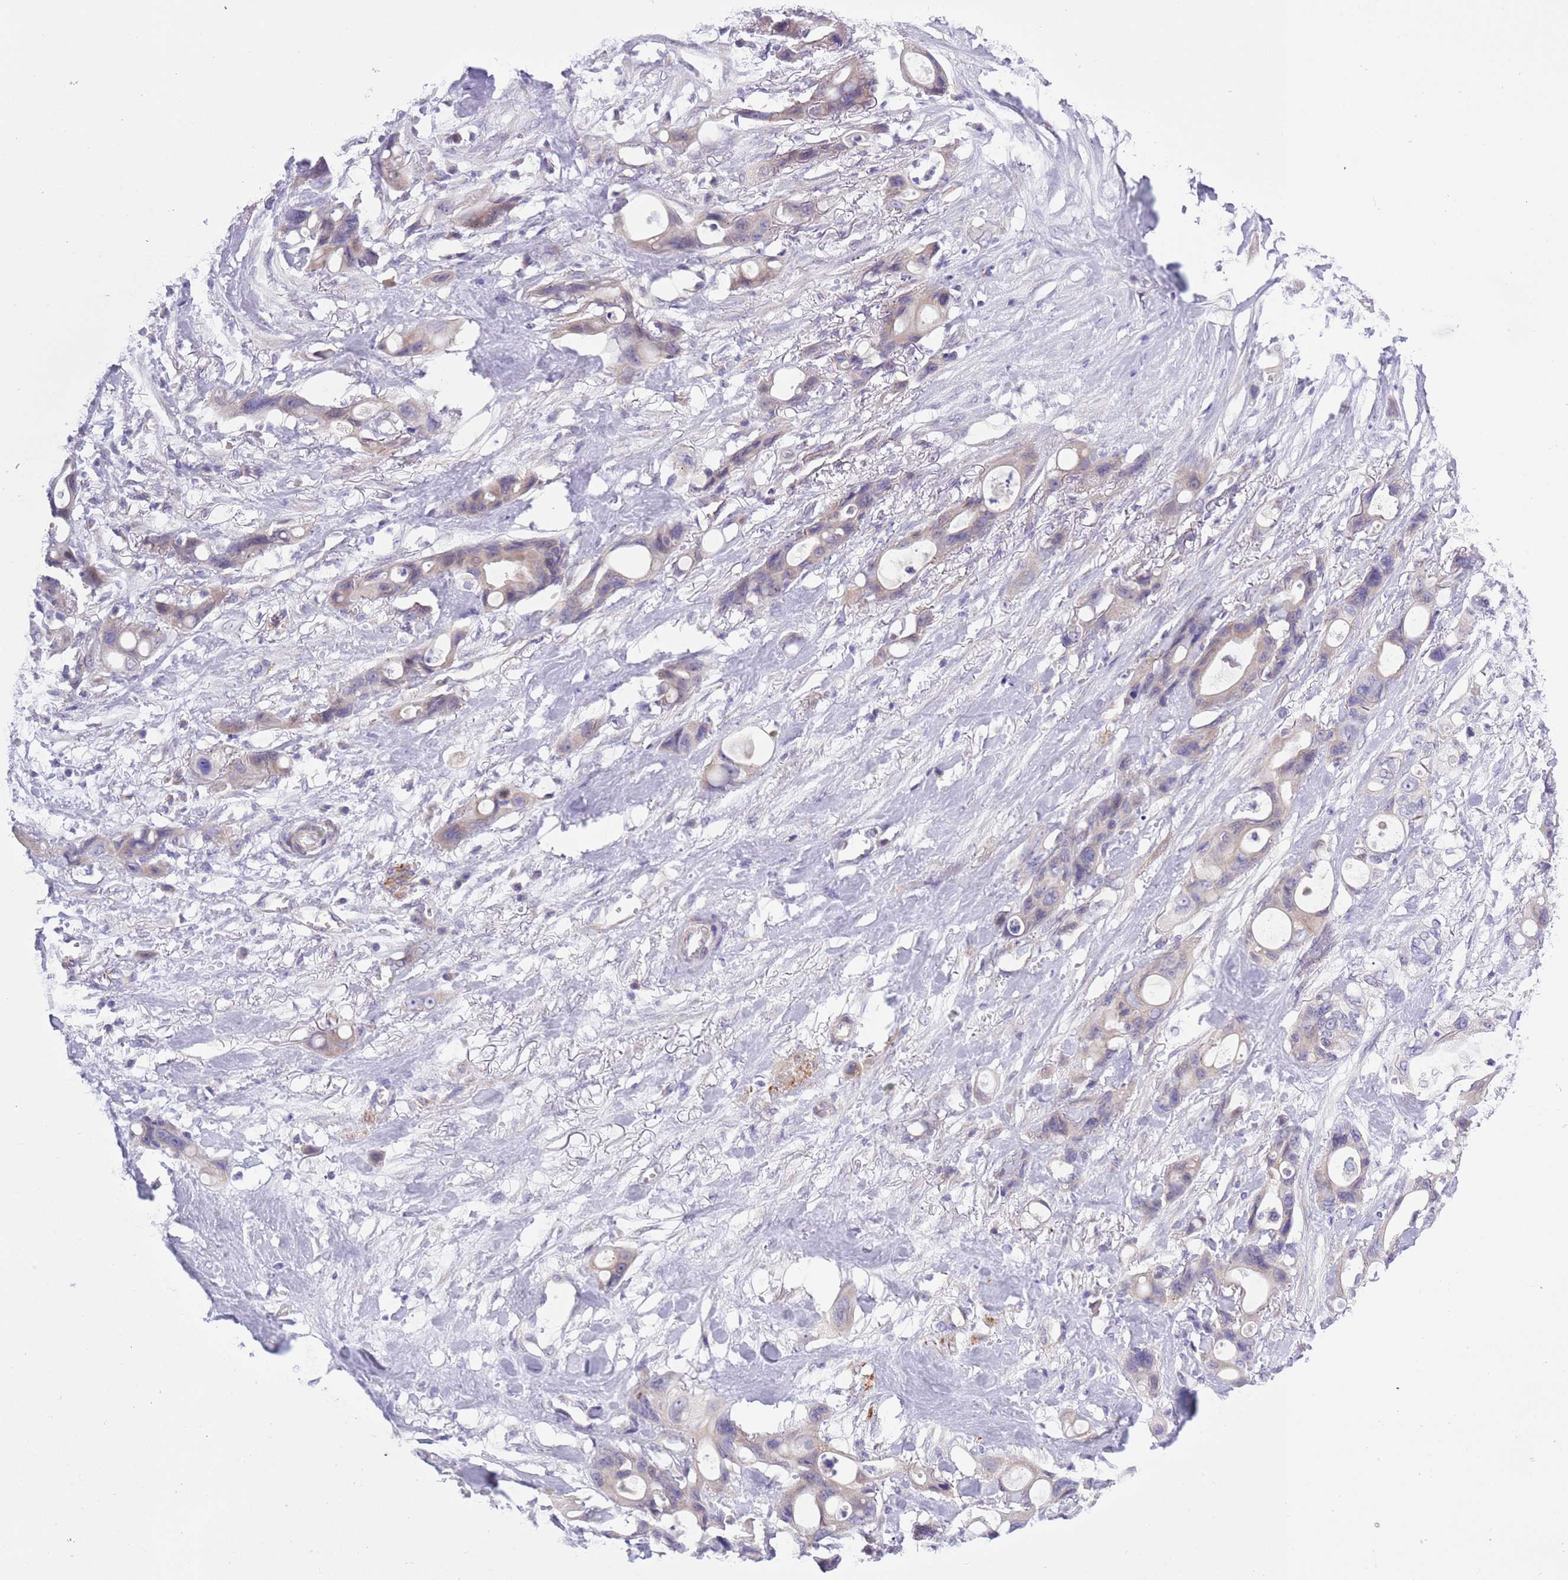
{"staining": {"intensity": "weak", "quantity": "25%-75%", "location": "cytoplasmic/membranous"}, "tissue": "ovarian cancer", "cell_type": "Tumor cells", "image_type": "cancer", "snomed": [{"axis": "morphology", "description": "Cystadenocarcinoma, mucinous, NOS"}, {"axis": "topography", "description": "Ovary"}], "caption": "A micrograph showing weak cytoplasmic/membranous expression in approximately 25%-75% of tumor cells in ovarian cancer, as visualized by brown immunohistochemical staining.", "gene": "NET1", "patient": {"sex": "female", "age": 70}}